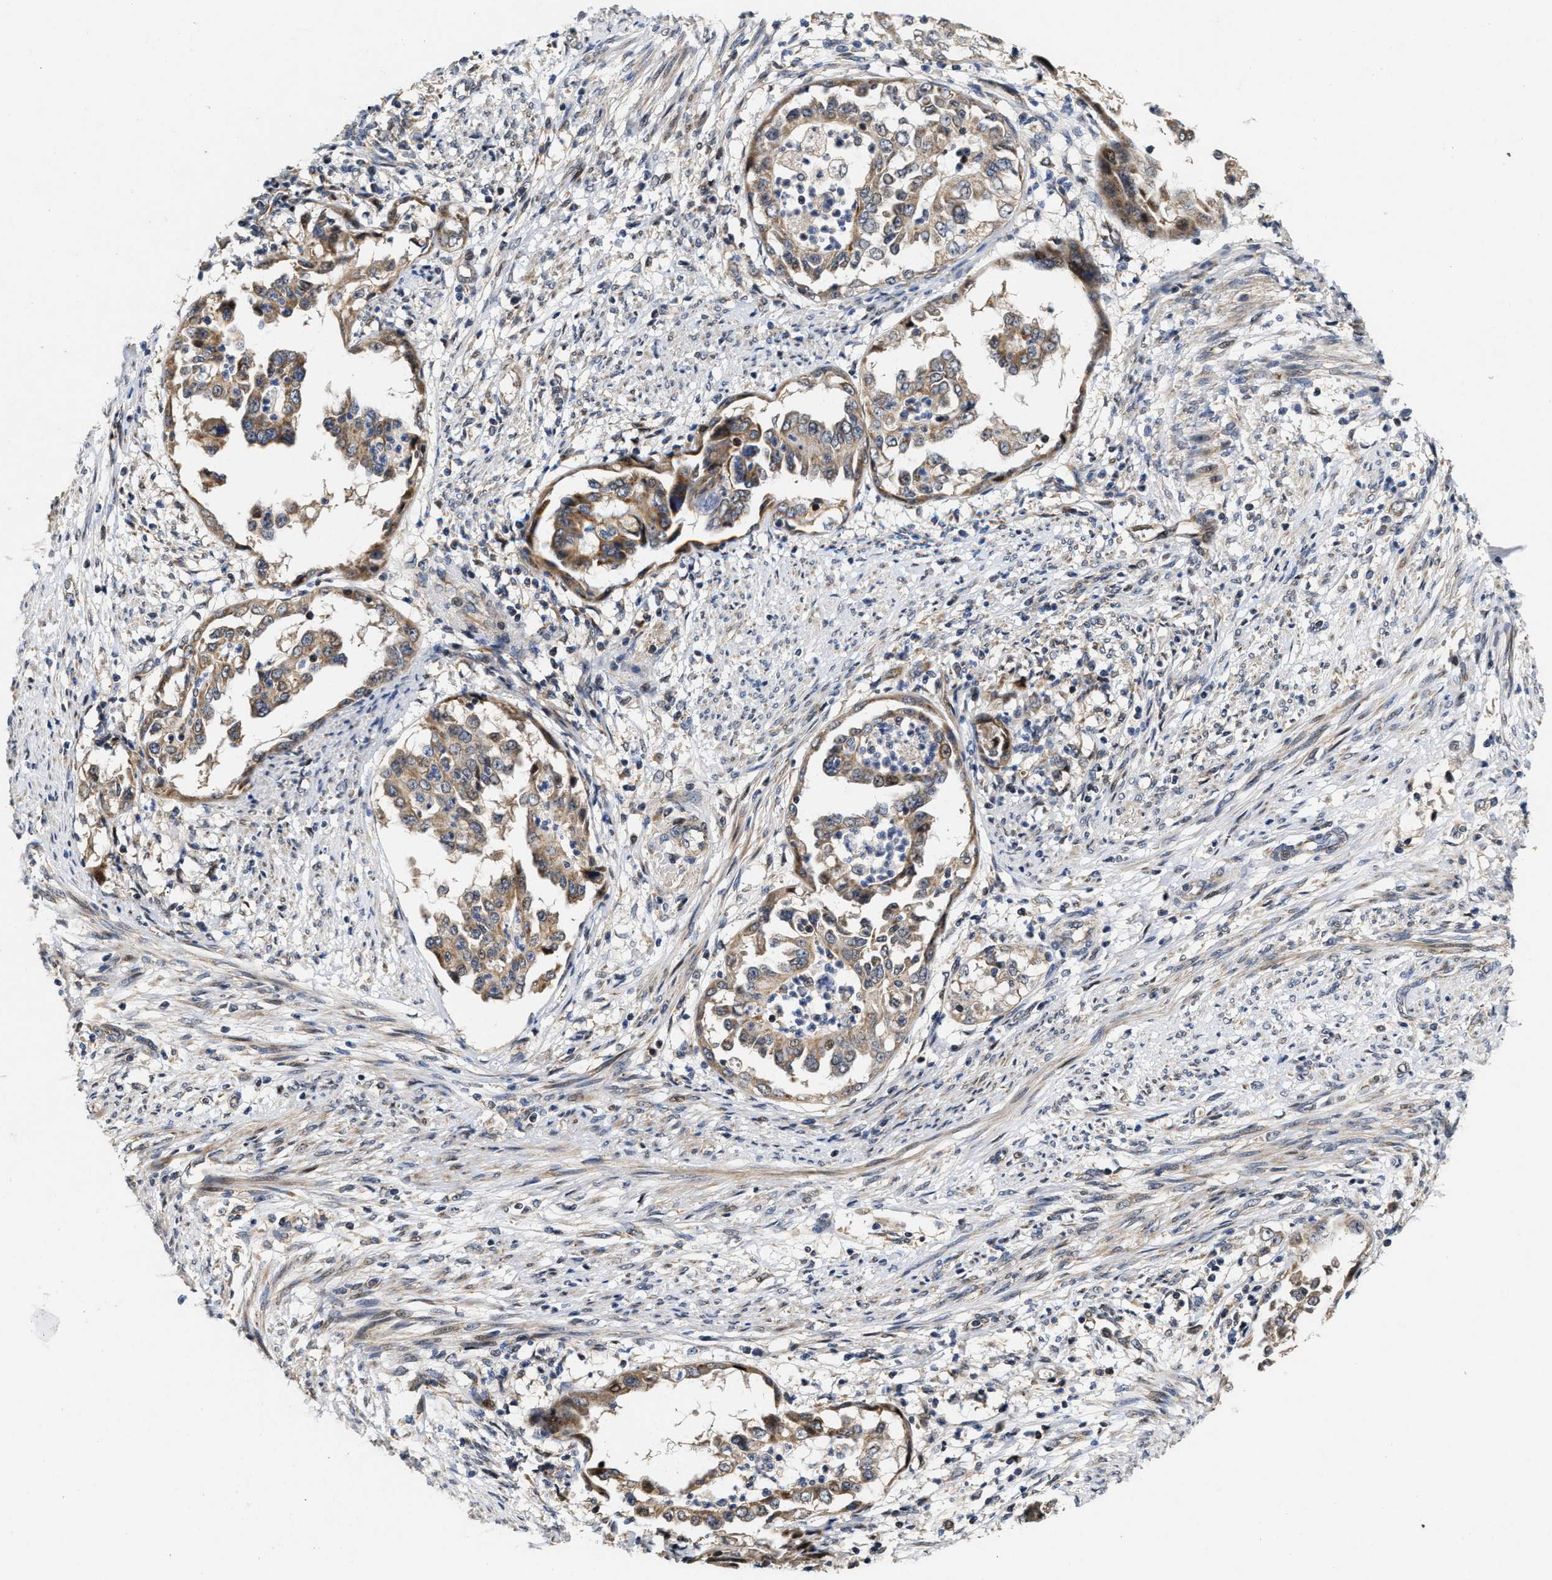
{"staining": {"intensity": "weak", "quantity": ">75%", "location": "cytoplasmic/membranous"}, "tissue": "endometrial cancer", "cell_type": "Tumor cells", "image_type": "cancer", "snomed": [{"axis": "morphology", "description": "Adenocarcinoma, NOS"}, {"axis": "topography", "description": "Endometrium"}], "caption": "Human endometrial cancer stained with a protein marker displays weak staining in tumor cells.", "gene": "SCYL2", "patient": {"sex": "female", "age": 85}}